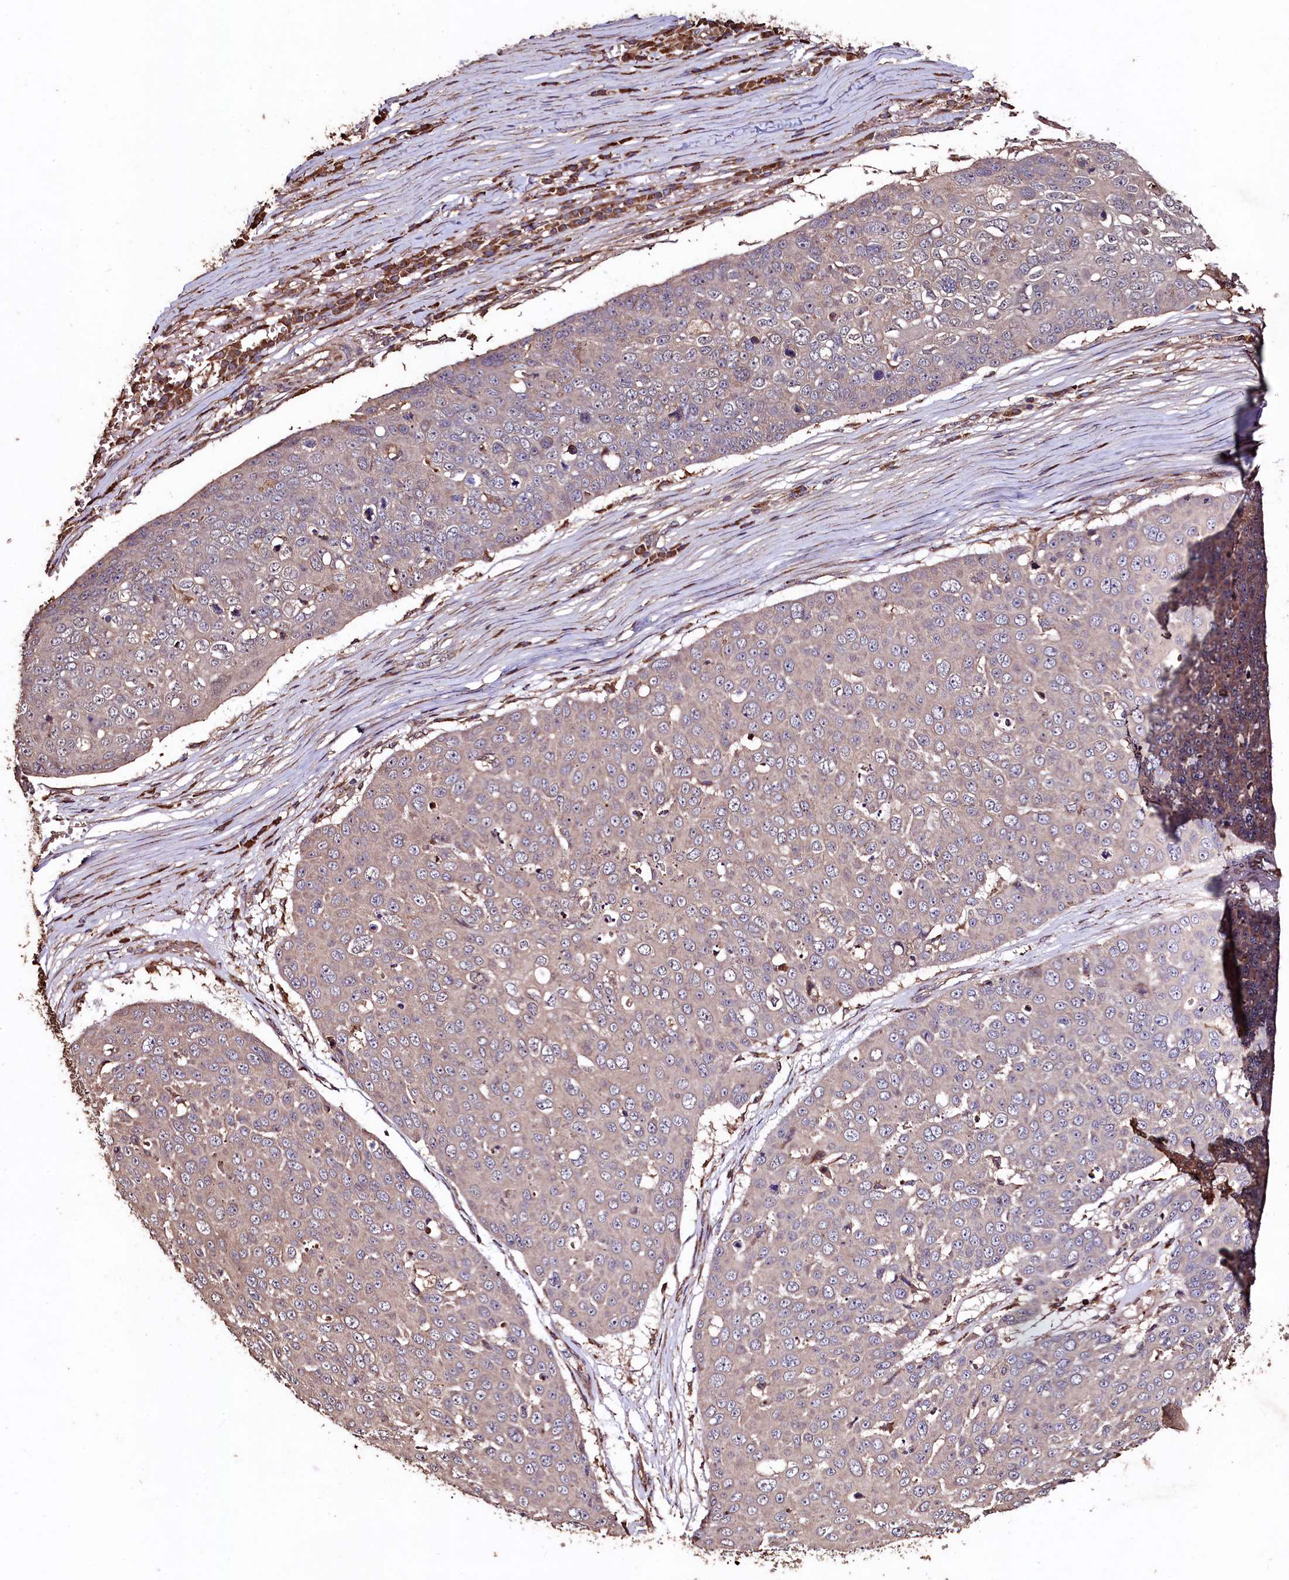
{"staining": {"intensity": "negative", "quantity": "none", "location": "none"}, "tissue": "skin cancer", "cell_type": "Tumor cells", "image_type": "cancer", "snomed": [{"axis": "morphology", "description": "Squamous cell carcinoma, NOS"}, {"axis": "topography", "description": "Skin"}], "caption": "IHC histopathology image of neoplastic tissue: human skin cancer stained with DAB exhibits no significant protein staining in tumor cells.", "gene": "TMEM98", "patient": {"sex": "male", "age": 71}}